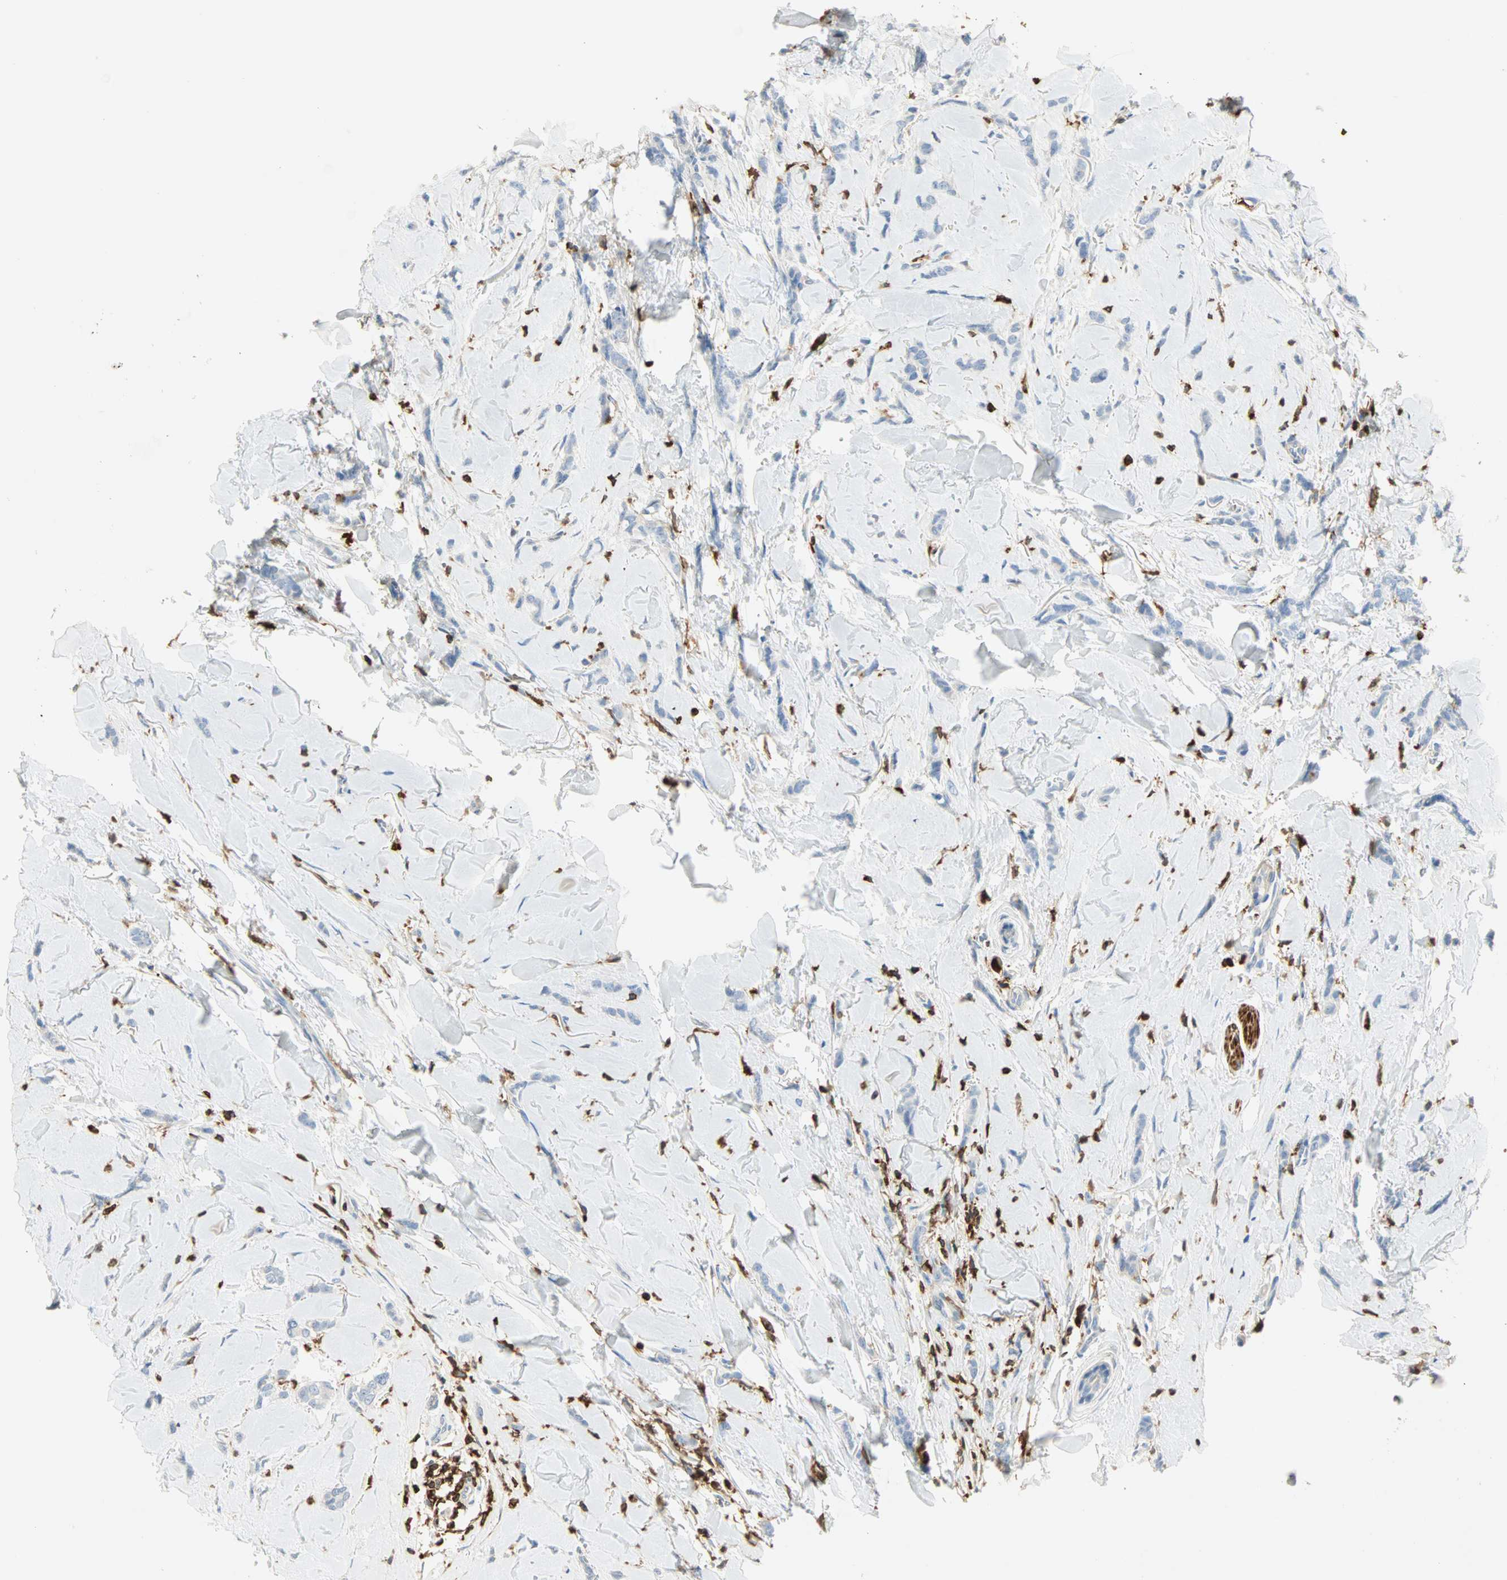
{"staining": {"intensity": "negative", "quantity": "none", "location": "none"}, "tissue": "breast cancer", "cell_type": "Tumor cells", "image_type": "cancer", "snomed": [{"axis": "morphology", "description": "Lobular carcinoma"}, {"axis": "topography", "description": "Skin"}, {"axis": "topography", "description": "Breast"}], "caption": "High power microscopy image of an IHC micrograph of breast cancer, revealing no significant expression in tumor cells. (Stains: DAB (3,3'-diaminobenzidine) IHC with hematoxylin counter stain, Microscopy: brightfield microscopy at high magnification).", "gene": "FMNL1", "patient": {"sex": "female", "age": 46}}